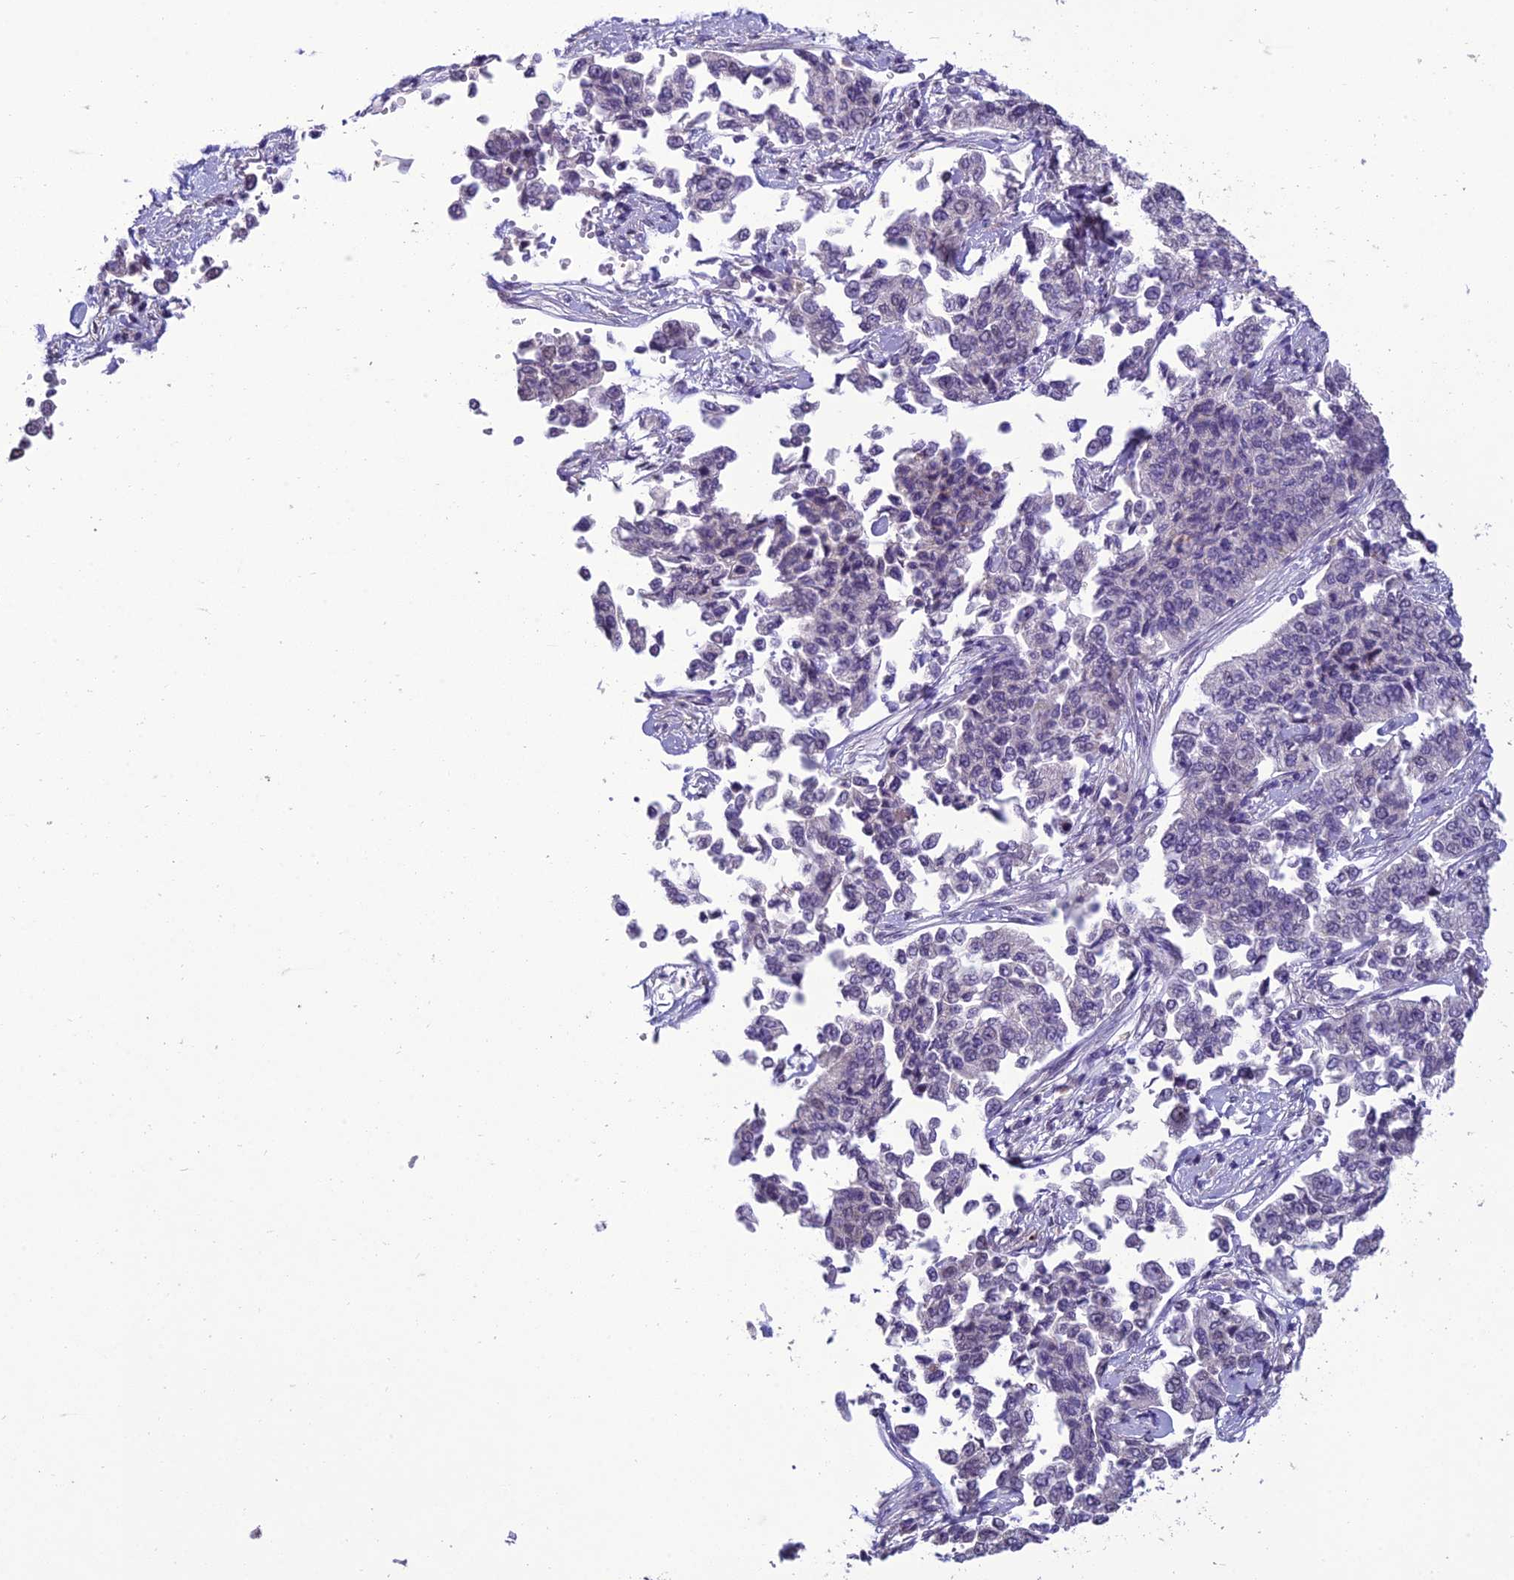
{"staining": {"intensity": "negative", "quantity": "none", "location": "none"}, "tissue": "cervical cancer", "cell_type": "Tumor cells", "image_type": "cancer", "snomed": [{"axis": "morphology", "description": "Squamous cell carcinoma, NOS"}, {"axis": "topography", "description": "Cervix"}], "caption": "Micrograph shows no significant protein expression in tumor cells of cervical cancer. Nuclei are stained in blue.", "gene": "RANBP3", "patient": {"sex": "female", "age": 35}}